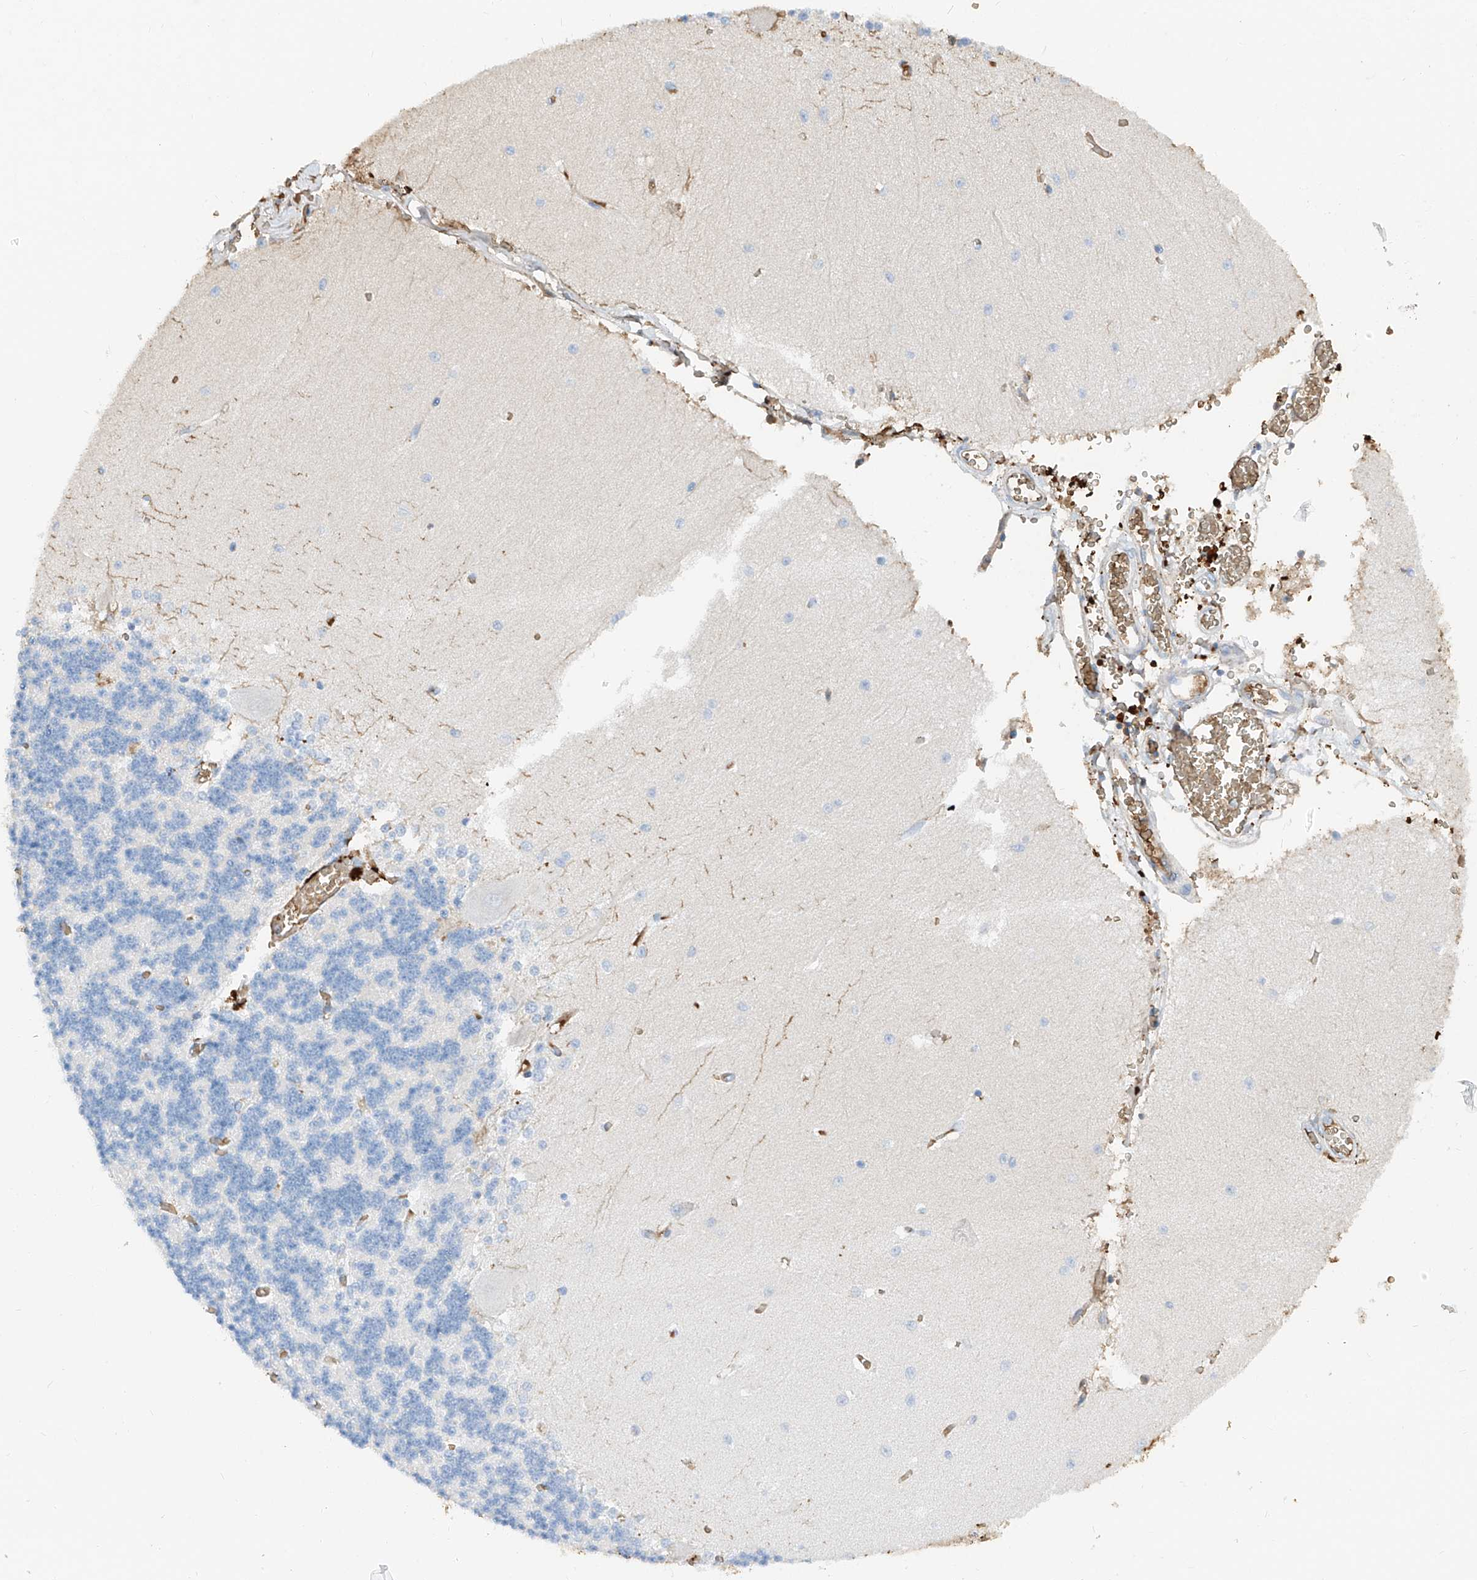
{"staining": {"intensity": "negative", "quantity": "none", "location": "none"}, "tissue": "cerebellum", "cell_type": "Cells in granular layer", "image_type": "normal", "snomed": [{"axis": "morphology", "description": "Normal tissue, NOS"}, {"axis": "topography", "description": "Cerebellum"}], "caption": "Image shows no protein staining in cells in granular layer of unremarkable cerebellum.", "gene": "PRSS23", "patient": {"sex": "male", "age": 37}}